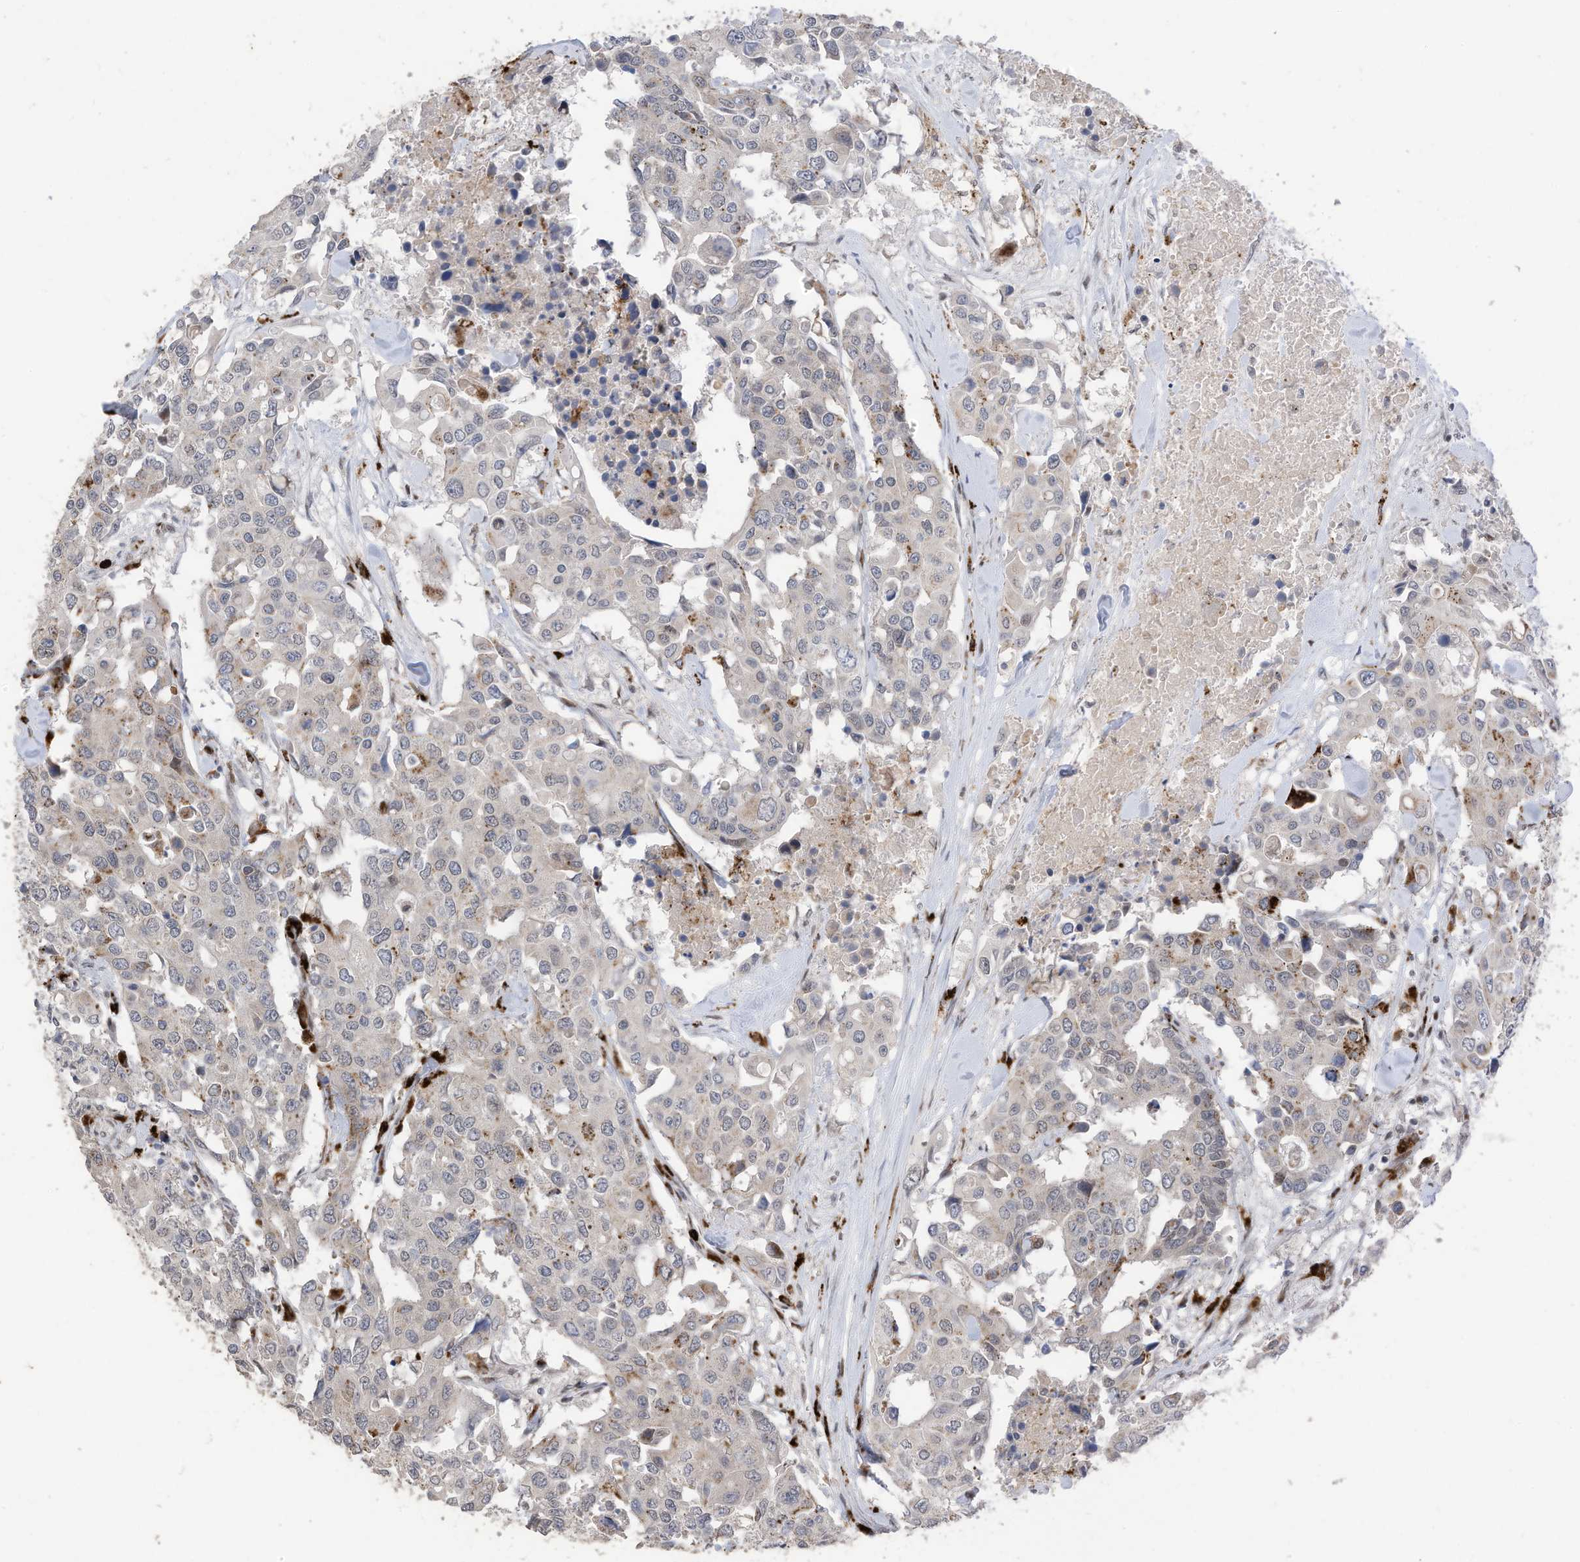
{"staining": {"intensity": "strong", "quantity": "<25%", "location": "cytoplasmic/membranous"}, "tissue": "colorectal cancer", "cell_type": "Tumor cells", "image_type": "cancer", "snomed": [{"axis": "morphology", "description": "Adenocarcinoma, NOS"}, {"axis": "topography", "description": "Colon"}], "caption": "High-power microscopy captured an immunohistochemistry micrograph of adenocarcinoma (colorectal), revealing strong cytoplasmic/membranous expression in approximately <25% of tumor cells.", "gene": "RABL3", "patient": {"sex": "male", "age": 77}}